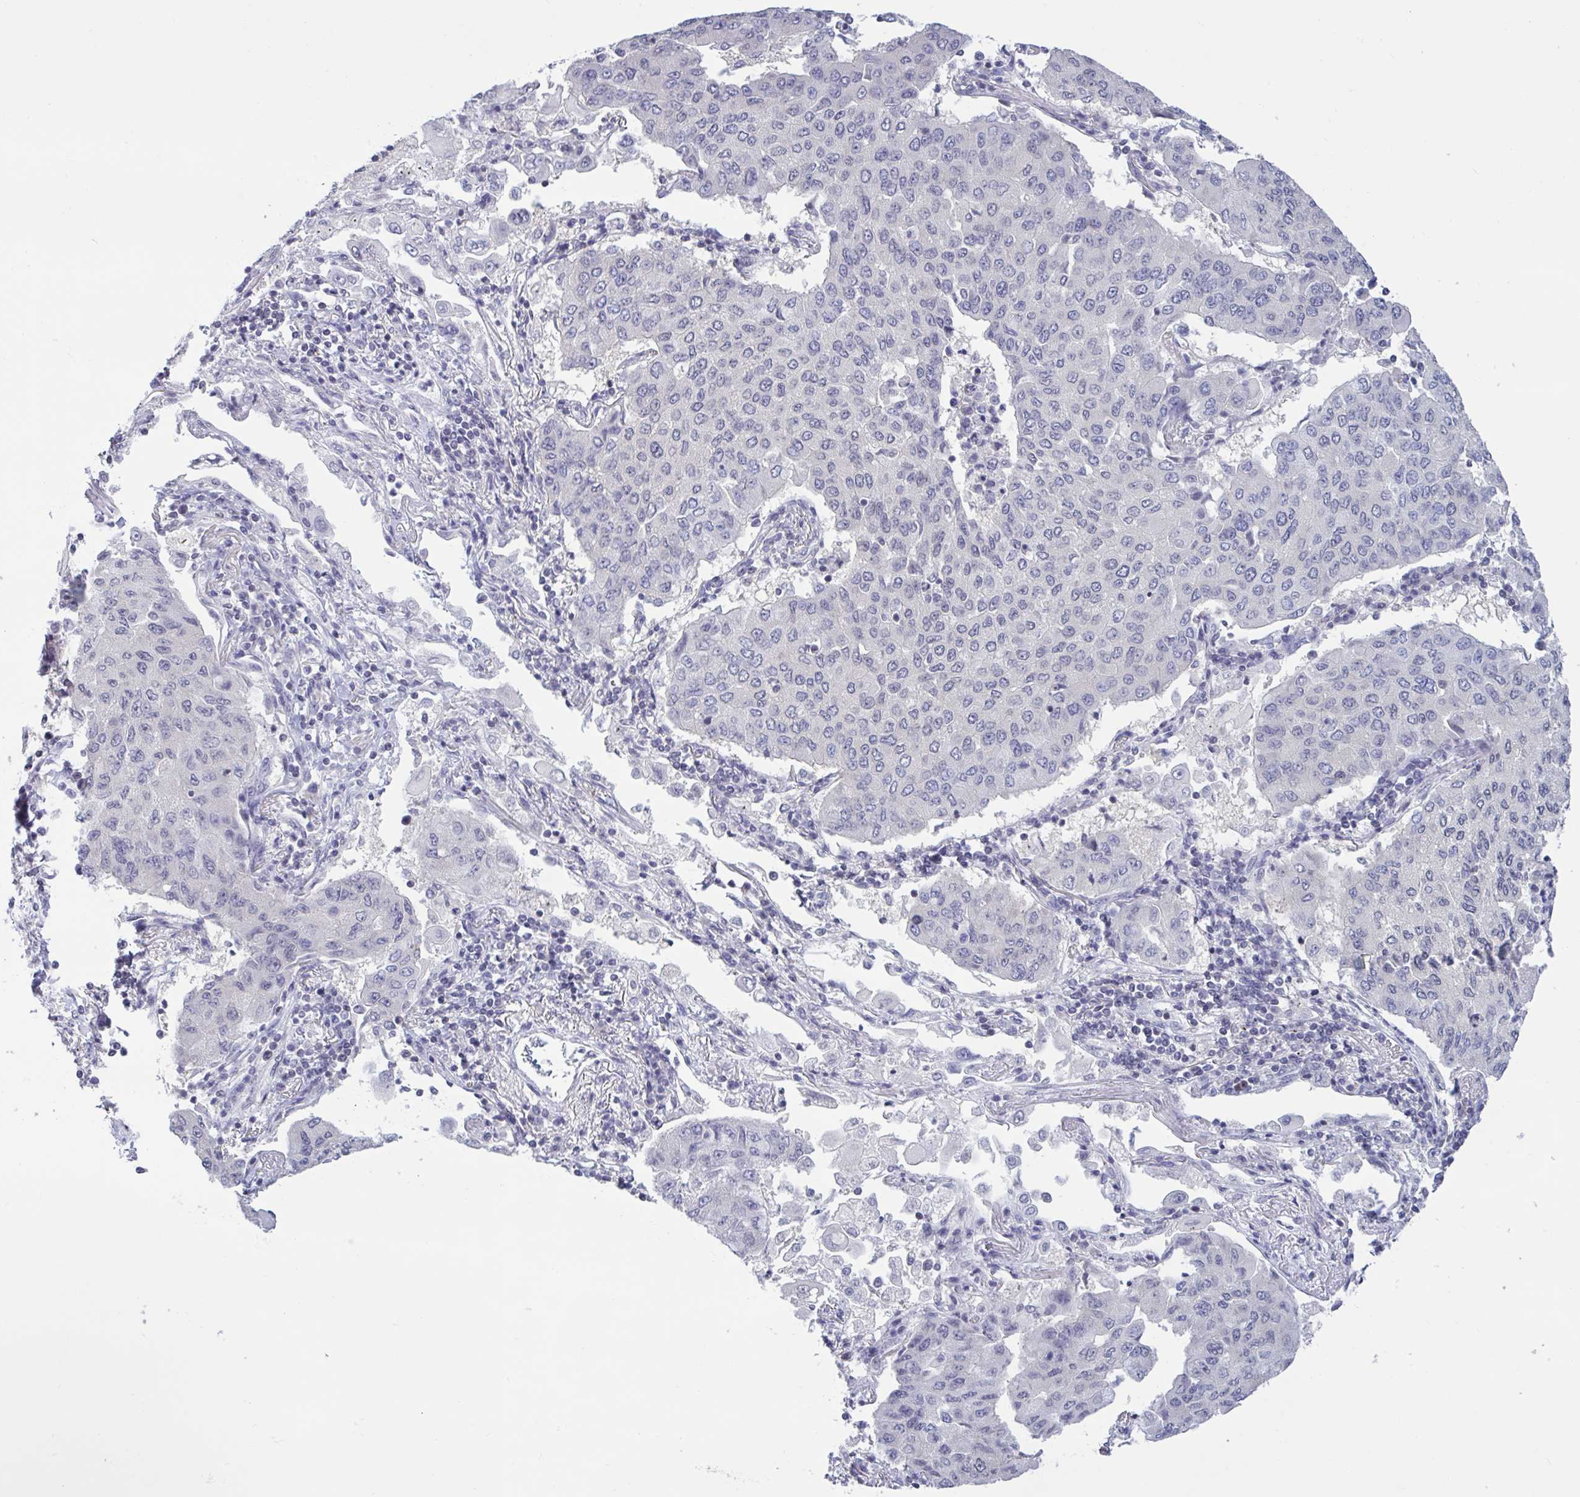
{"staining": {"intensity": "negative", "quantity": "none", "location": "none"}, "tissue": "lung cancer", "cell_type": "Tumor cells", "image_type": "cancer", "snomed": [{"axis": "morphology", "description": "Squamous cell carcinoma, NOS"}, {"axis": "topography", "description": "Lung"}], "caption": "High power microscopy photomicrograph of an immunohistochemistry histopathology image of lung cancer (squamous cell carcinoma), revealing no significant staining in tumor cells.", "gene": "ARPP19", "patient": {"sex": "male", "age": 74}}